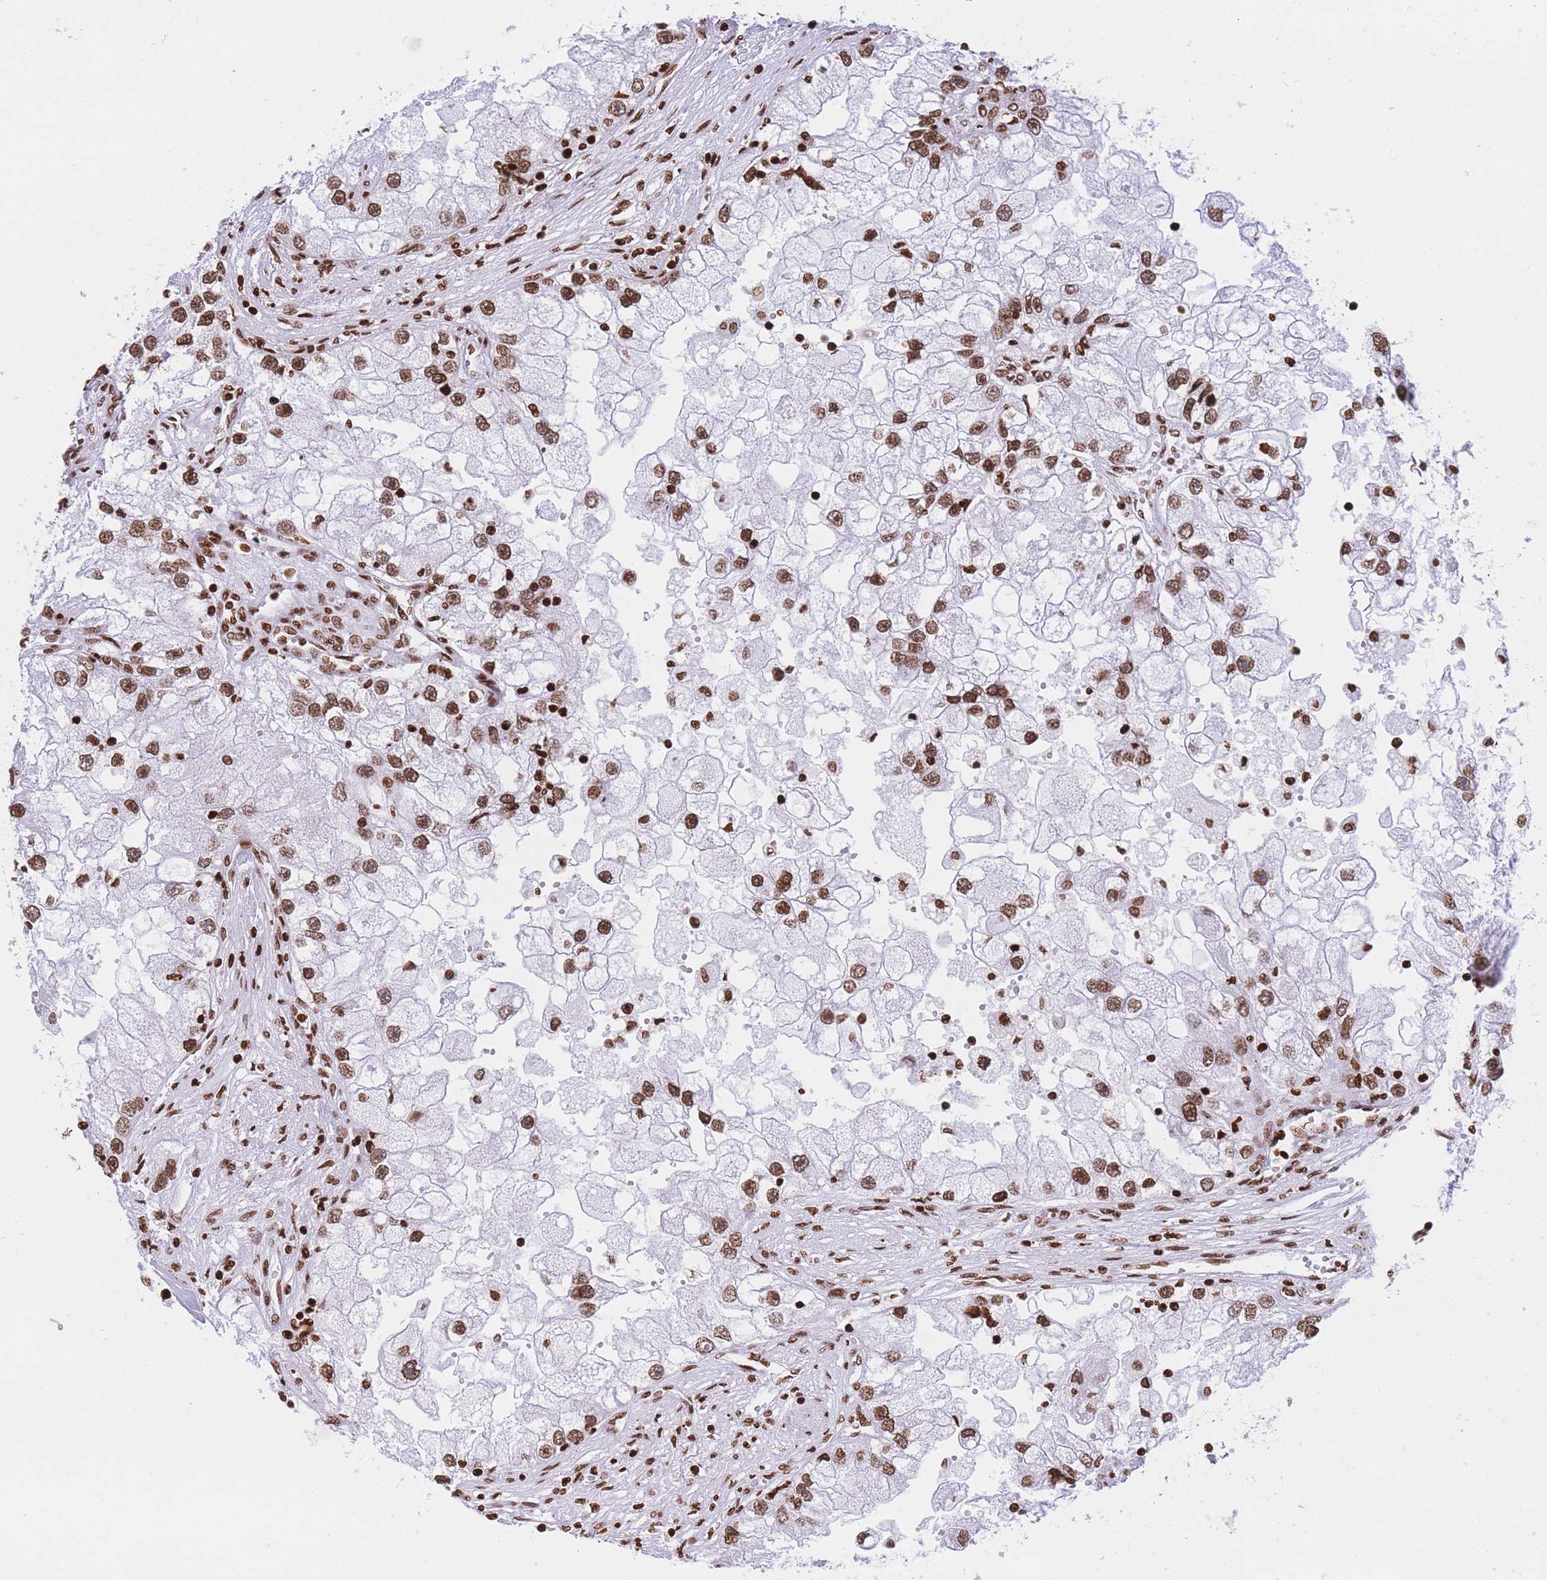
{"staining": {"intensity": "moderate", "quantity": ">75%", "location": "nuclear"}, "tissue": "renal cancer", "cell_type": "Tumor cells", "image_type": "cancer", "snomed": [{"axis": "morphology", "description": "Adenocarcinoma, NOS"}, {"axis": "topography", "description": "Kidney"}], "caption": "Immunohistochemical staining of human adenocarcinoma (renal) shows medium levels of moderate nuclear protein staining in approximately >75% of tumor cells.", "gene": "H2BC11", "patient": {"sex": "male", "age": 63}}